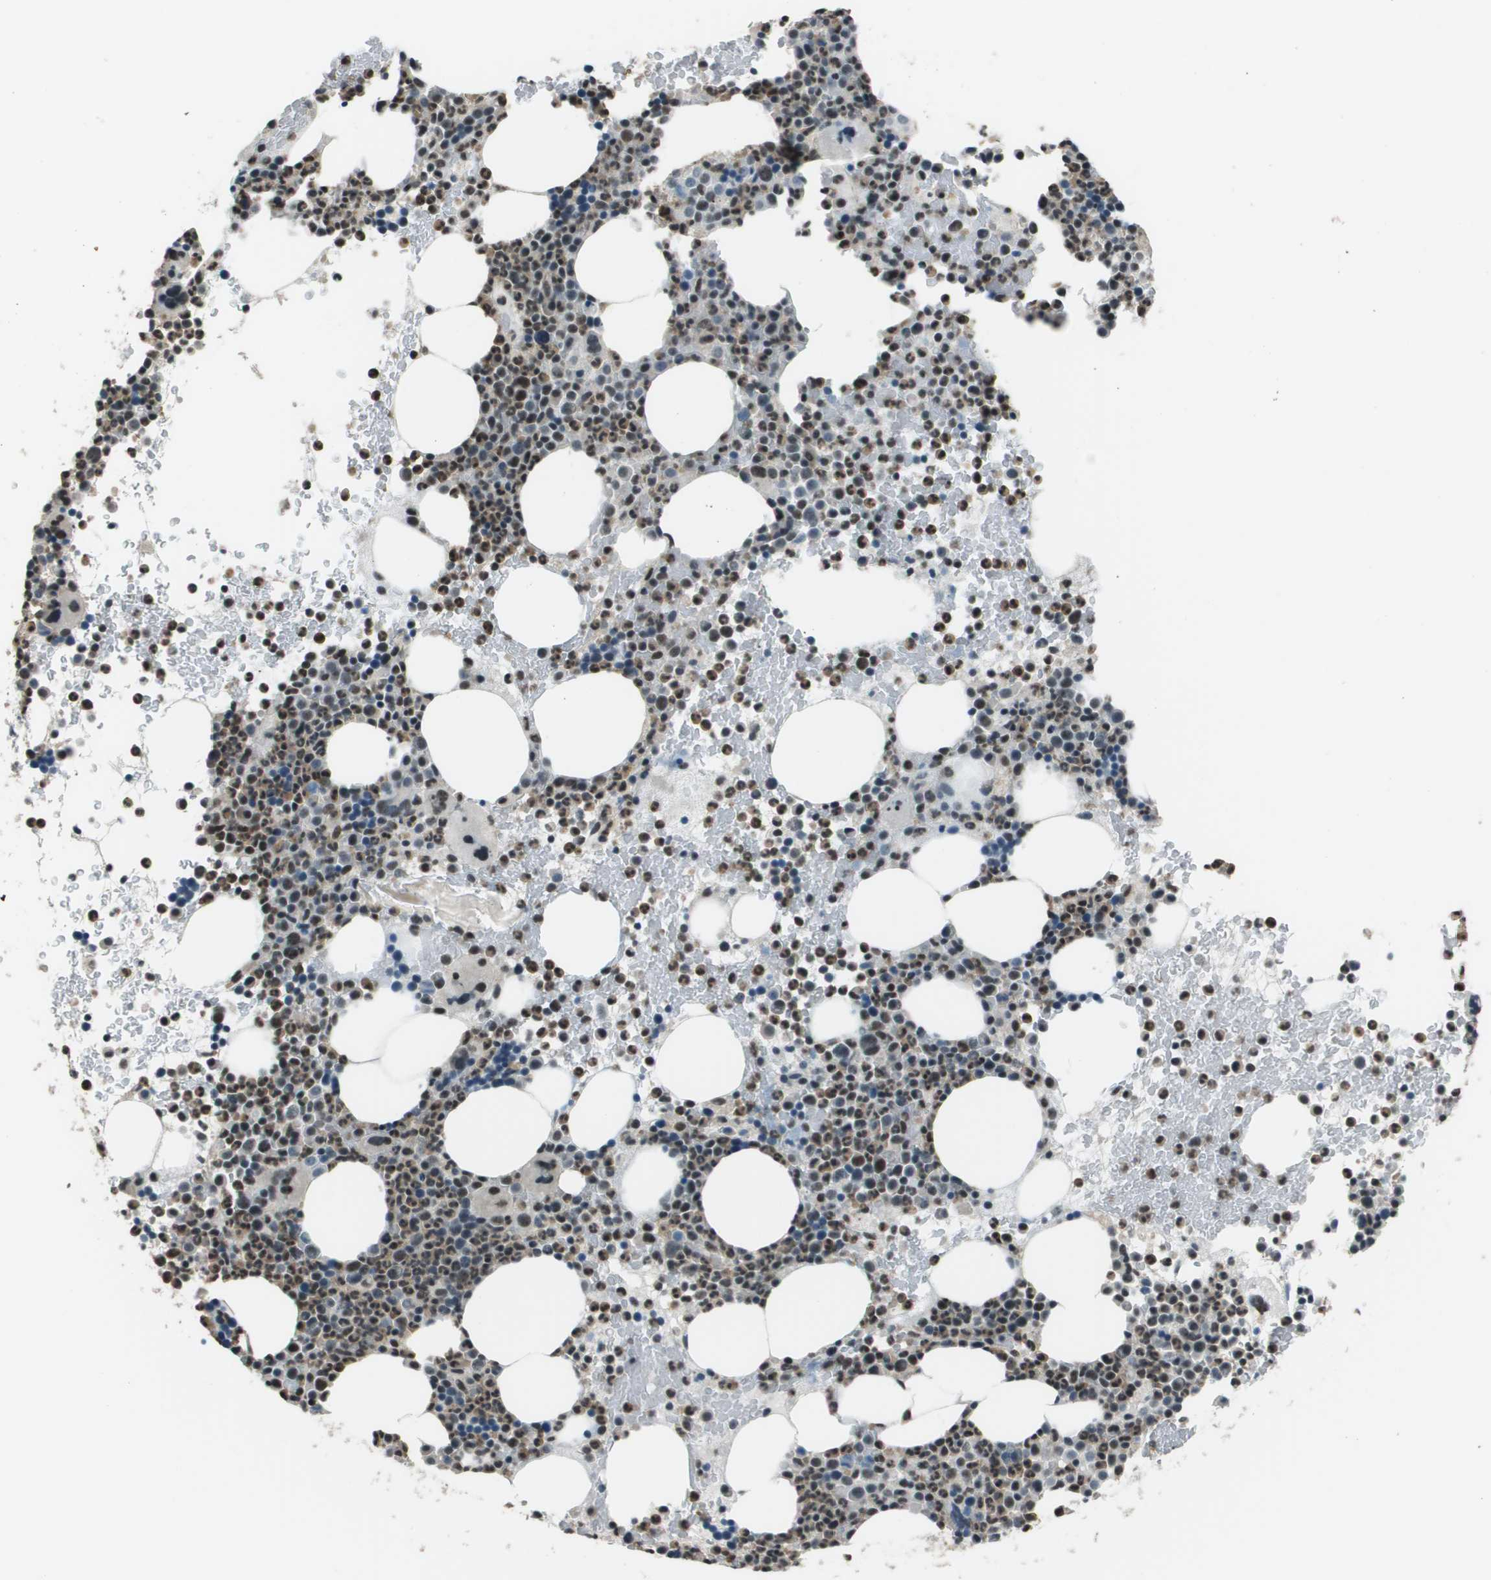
{"staining": {"intensity": "weak", "quantity": "<25%", "location": "nuclear"}, "tissue": "bone marrow", "cell_type": "Hematopoietic cells", "image_type": "normal", "snomed": [{"axis": "morphology", "description": "Normal tissue, NOS"}, {"axis": "morphology", "description": "Inflammation, NOS"}, {"axis": "topography", "description": "Bone marrow"}], "caption": "DAB immunohistochemical staining of benign human bone marrow demonstrates no significant expression in hematopoietic cells.", "gene": "DEPDC1", "patient": {"sex": "male", "age": 73}}